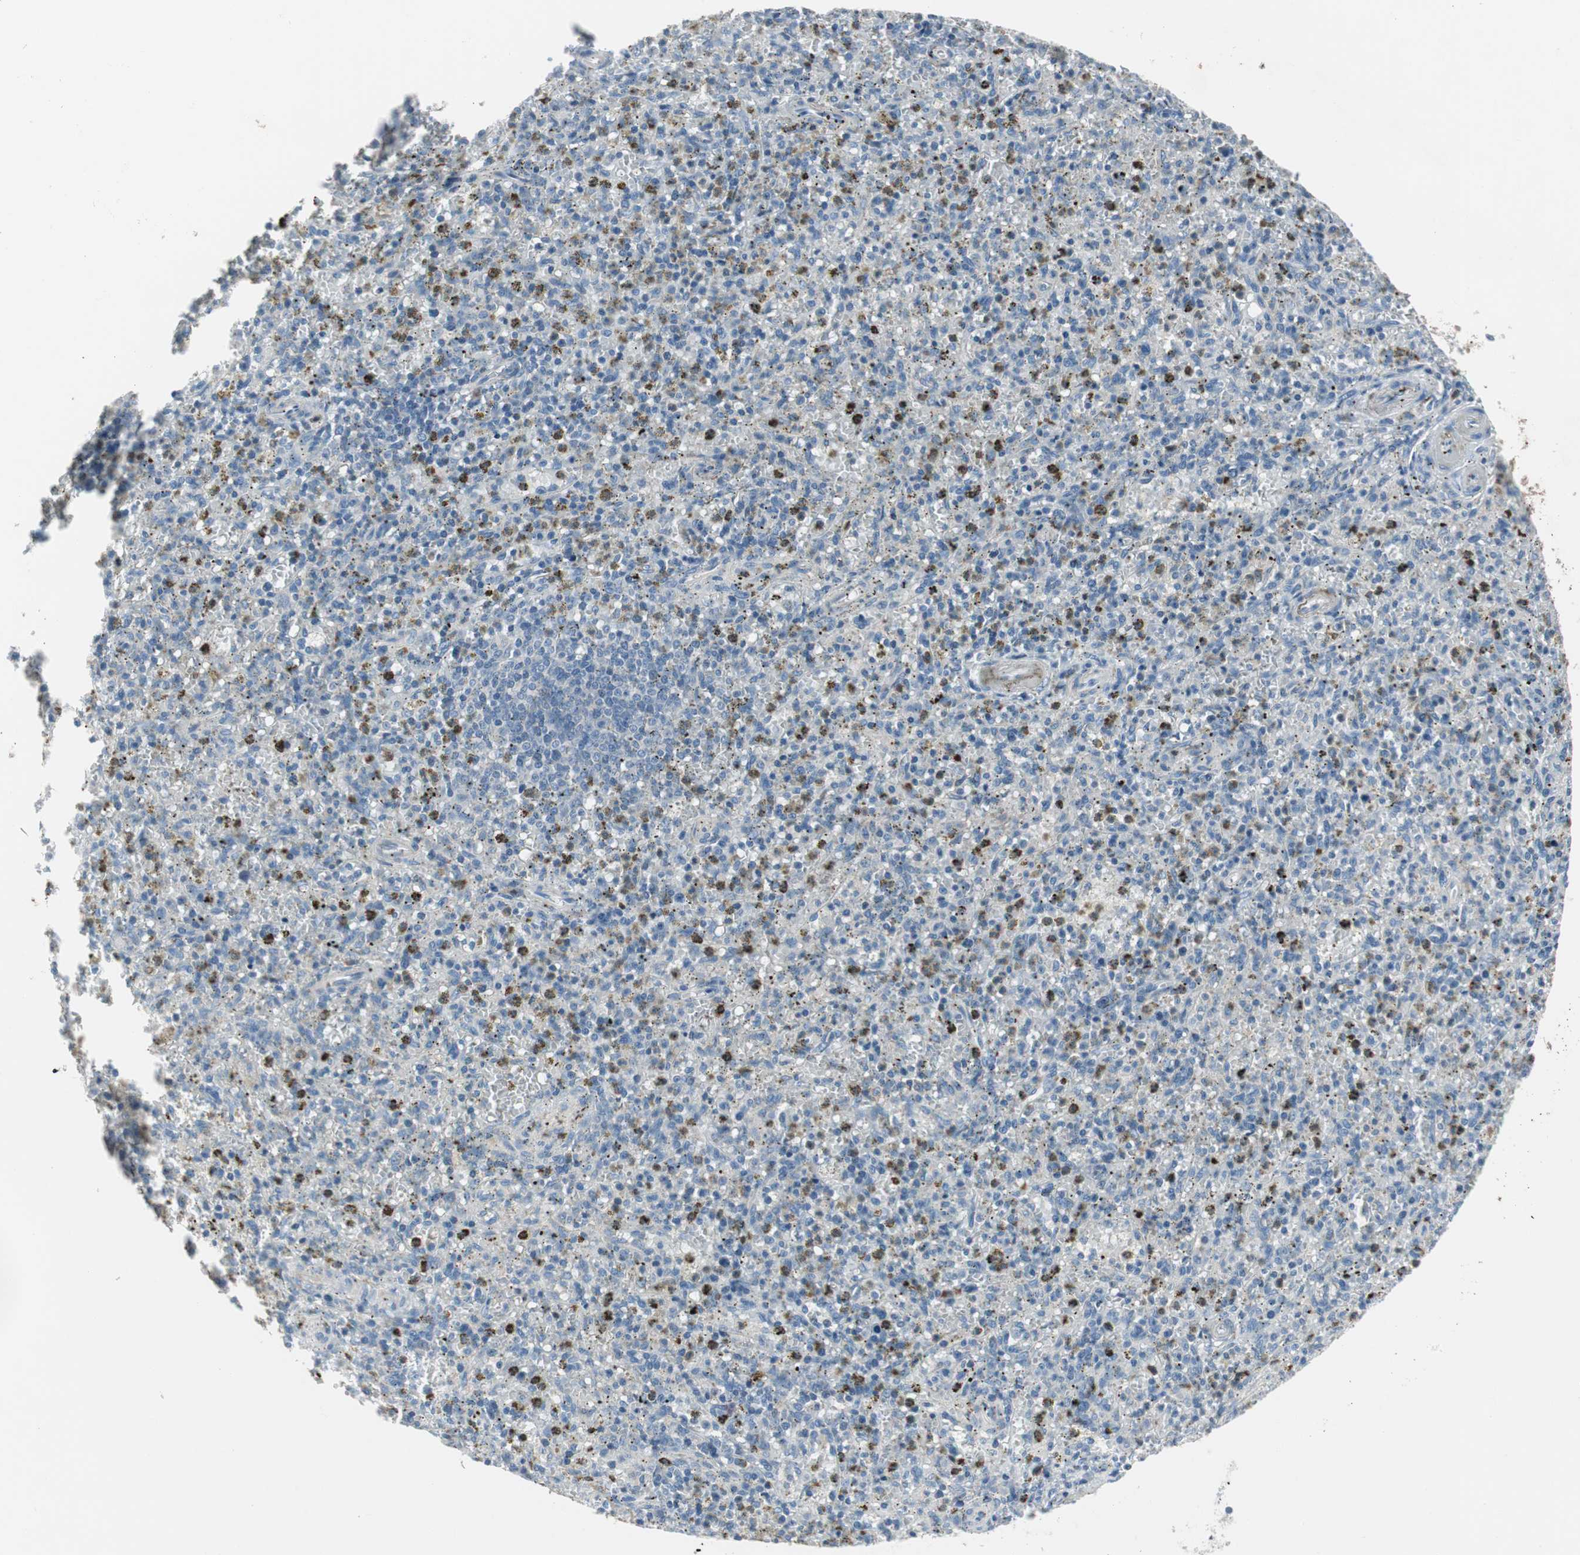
{"staining": {"intensity": "negative", "quantity": "none", "location": "none"}, "tissue": "spleen", "cell_type": "Cells in red pulp", "image_type": "normal", "snomed": [{"axis": "morphology", "description": "Normal tissue, NOS"}, {"axis": "topography", "description": "Spleen"}], "caption": "This is a photomicrograph of IHC staining of benign spleen, which shows no expression in cells in red pulp.", "gene": "PIGR", "patient": {"sex": "male", "age": 72}}